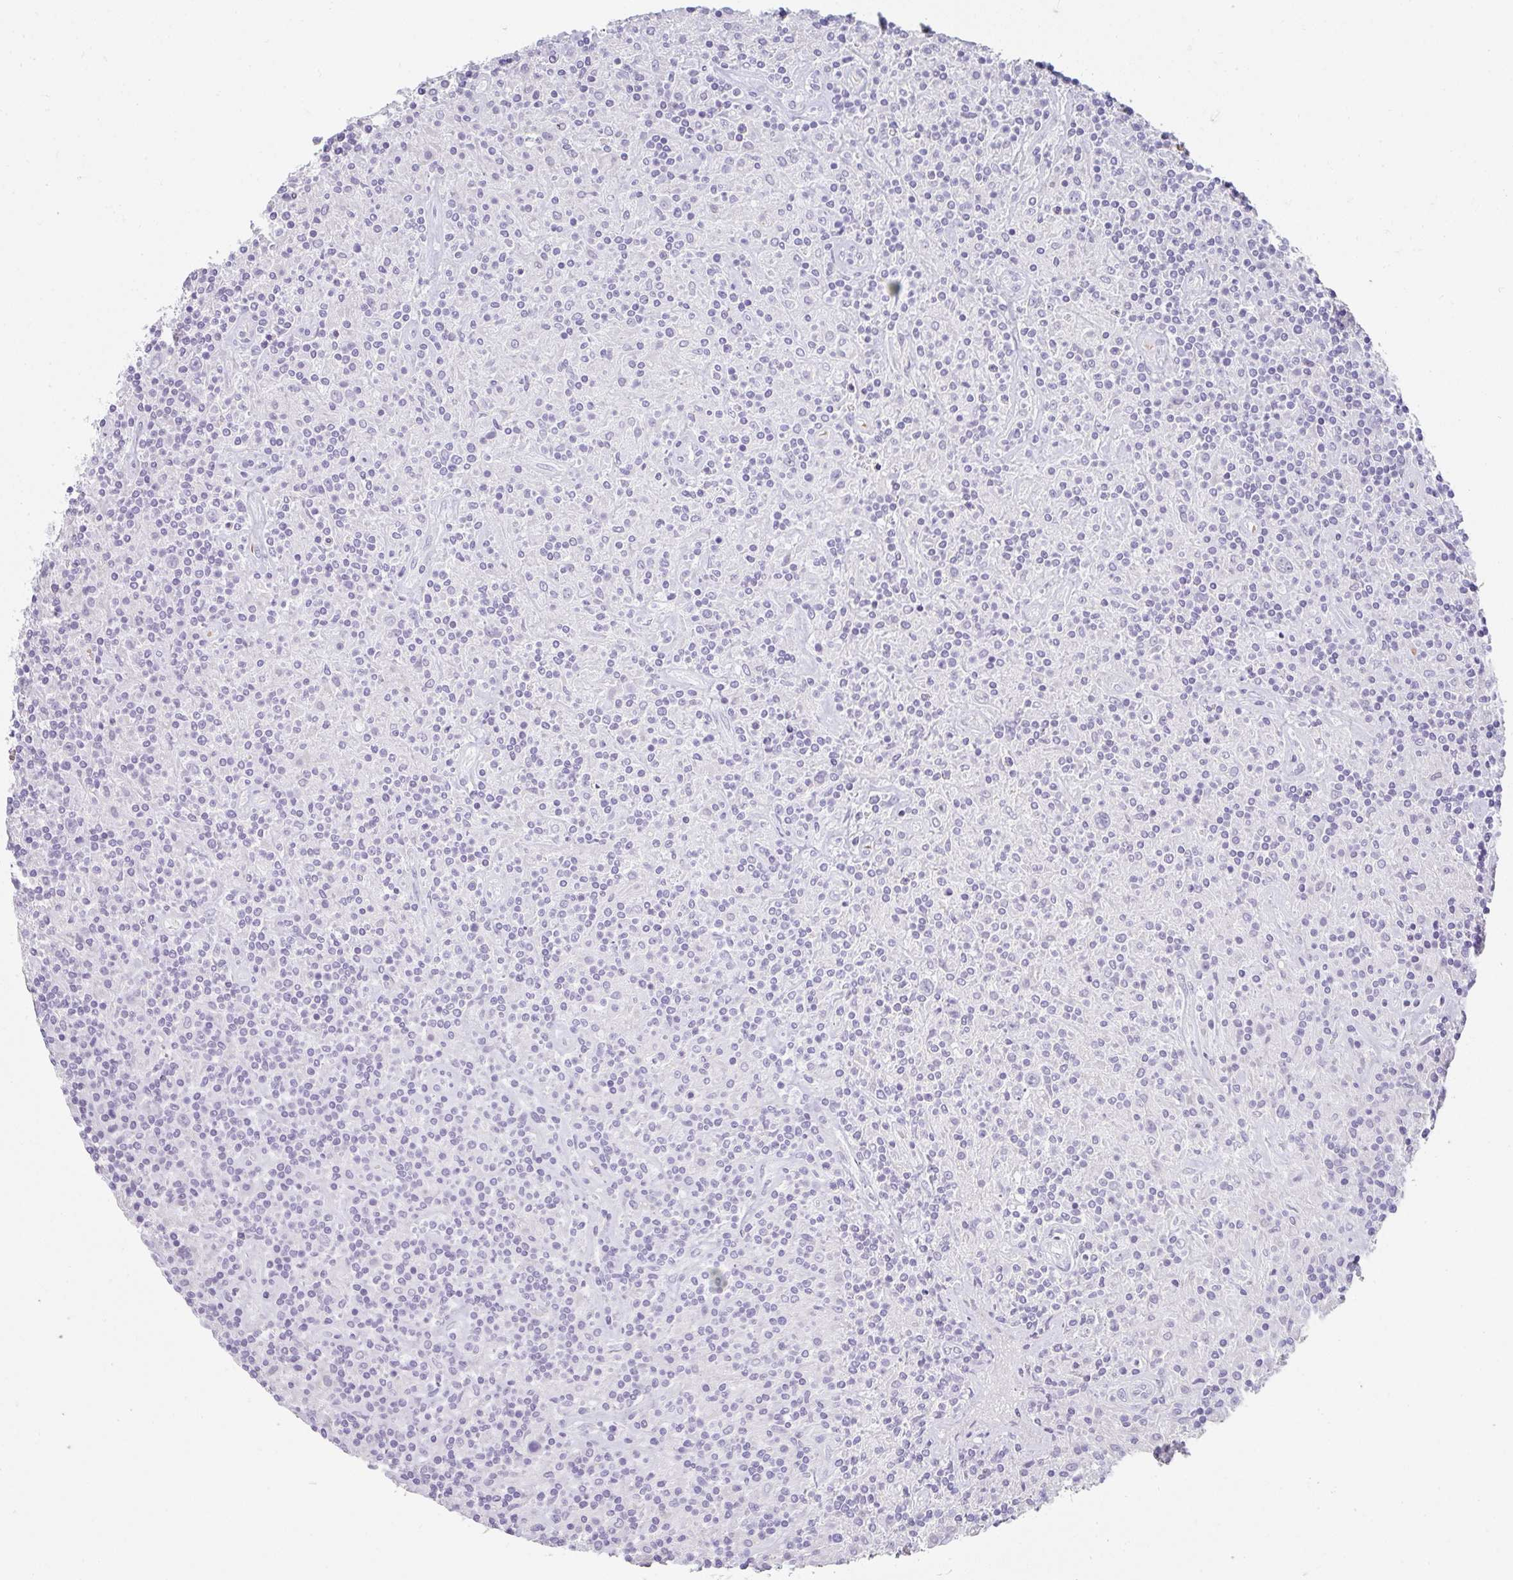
{"staining": {"intensity": "negative", "quantity": "none", "location": "none"}, "tissue": "lymphoma", "cell_type": "Tumor cells", "image_type": "cancer", "snomed": [{"axis": "morphology", "description": "Hodgkin's disease, NOS"}, {"axis": "topography", "description": "Lymph node"}], "caption": "Lymphoma stained for a protein using IHC exhibits no positivity tumor cells.", "gene": "NEU2", "patient": {"sex": "male", "age": 70}}